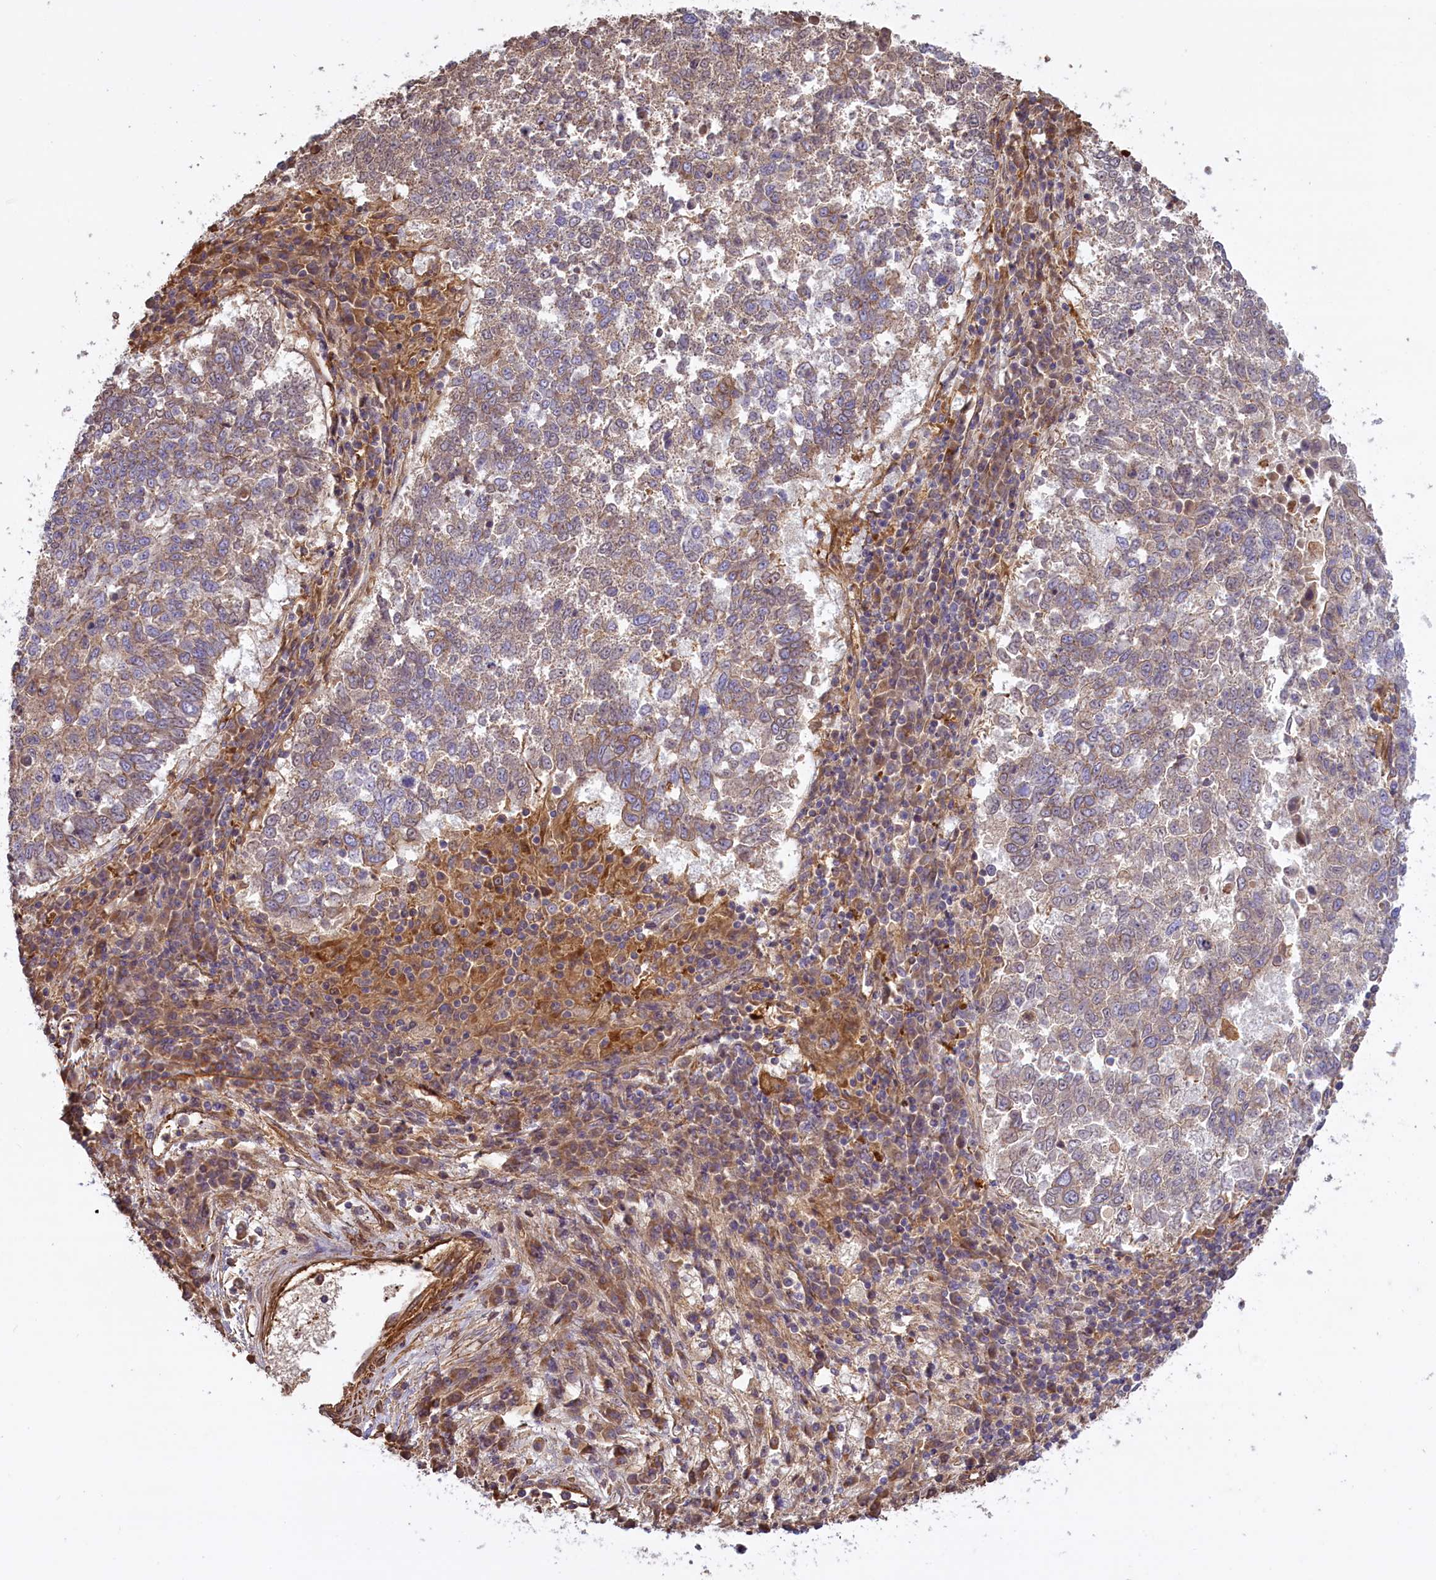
{"staining": {"intensity": "weak", "quantity": ">75%", "location": "cytoplasmic/membranous"}, "tissue": "lung cancer", "cell_type": "Tumor cells", "image_type": "cancer", "snomed": [{"axis": "morphology", "description": "Squamous cell carcinoma, NOS"}, {"axis": "topography", "description": "Lung"}], "caption": "DAB immunohistochemical staining of lung cancer exhibits weak cytoplasmic/membranous protein positivity in about >75% of tumor cells.", "gene": "FUZ", "patient": {"sex": "male", "age": 73}}